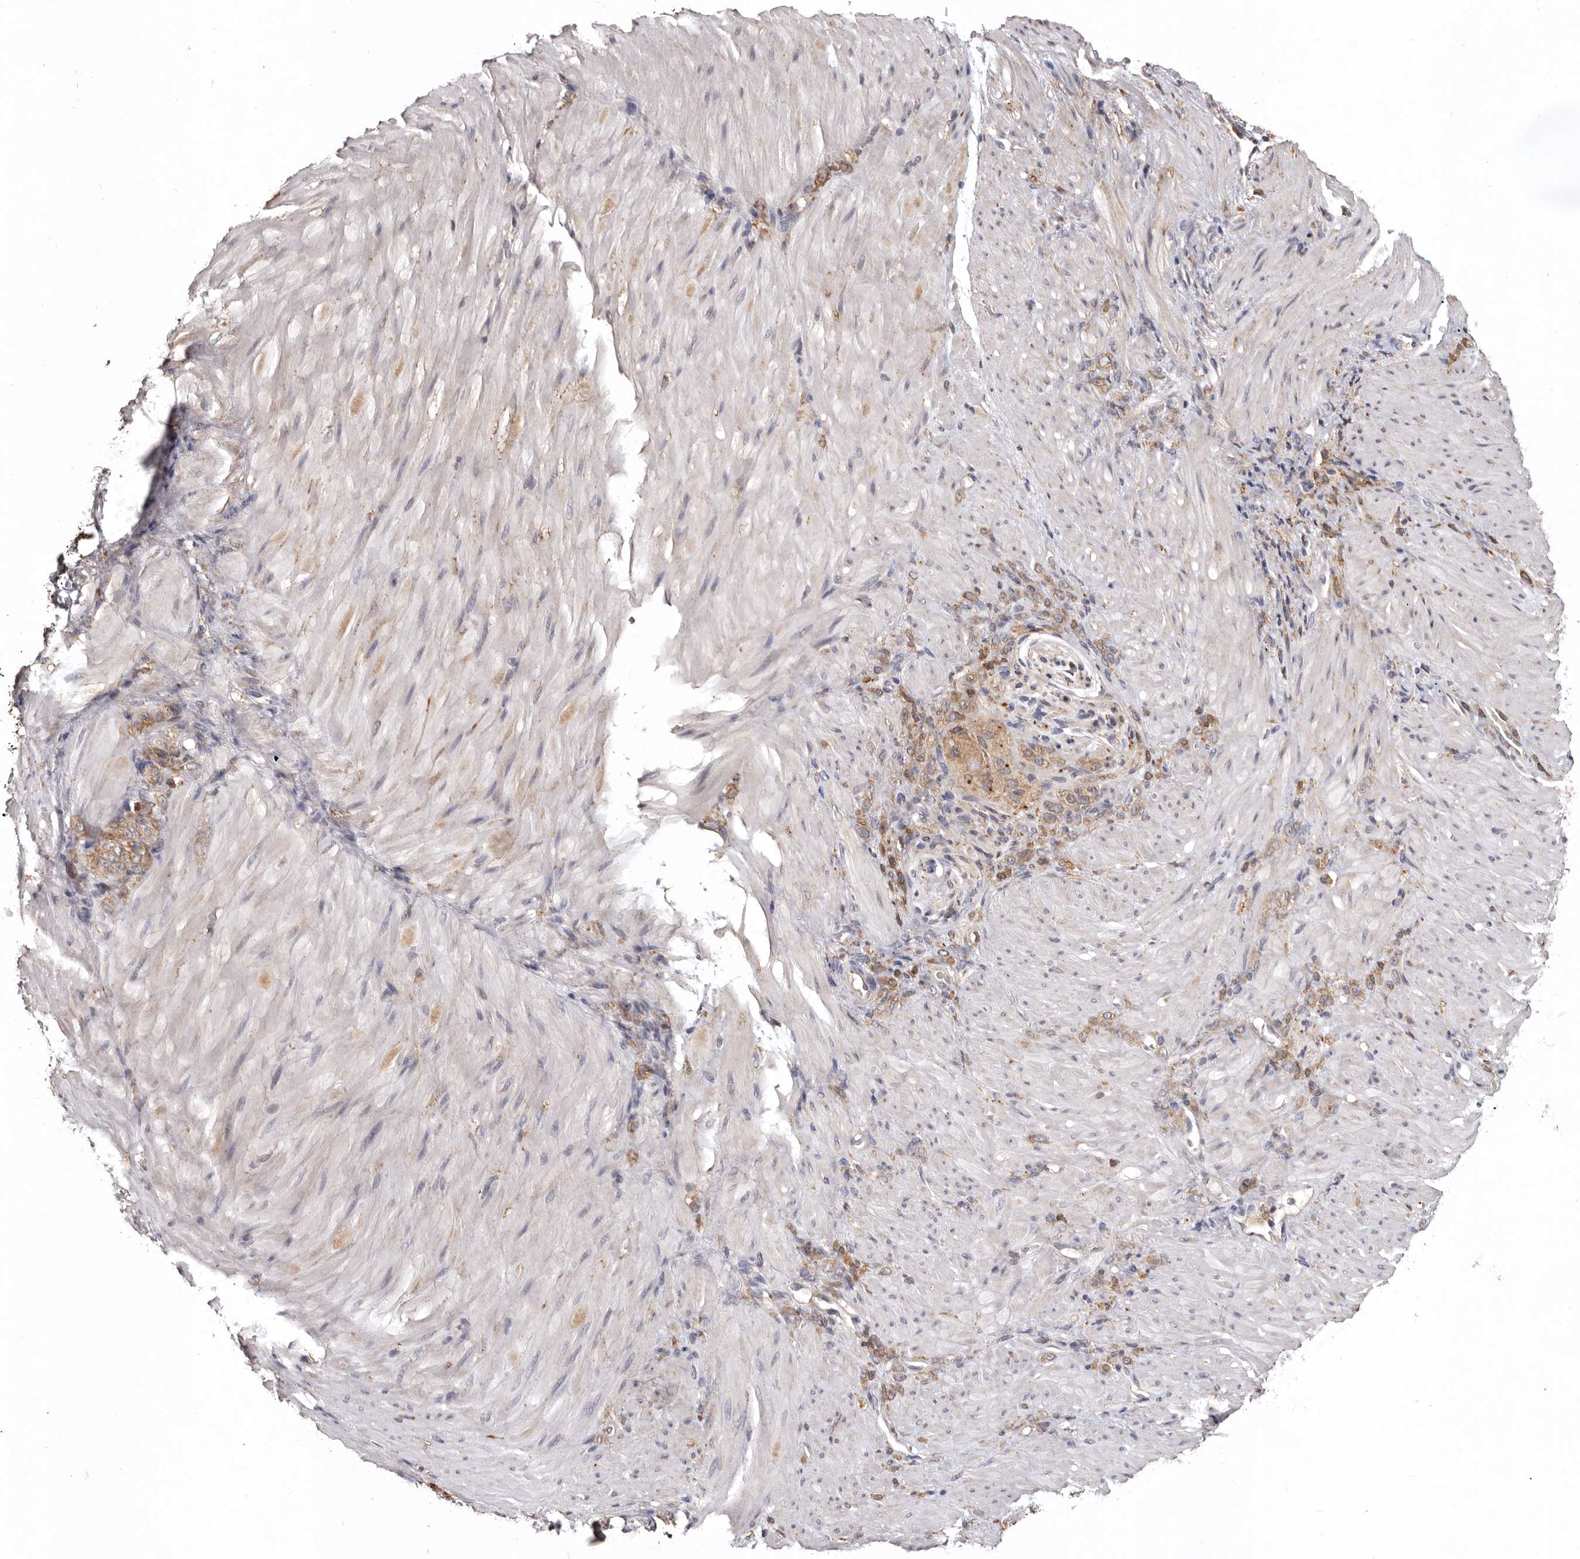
{"staining": {"intensity": "moderate", "quantity": ">75%", "location": "cytoplasmic/membranous"}, "tissue": "stomach cancer", "cell_type": "Tumor cells", "image_type": "cancer", "snomed": [{"axis": "morphology", "description": "Normal tissue, NOS"}, {"axis": "morphology", "description": "Adenocarcinoma, NOS"}, {"axis": "topography", "description": "Stomach"}], "caption": "Moderate cytoplasmic/membranous protein positivity is appreciated in approximately >75% of tumor cells in adenocarcinoma (stomach).", "gene": "INKA2", "patient": {"sex": "male", "age": 82}}